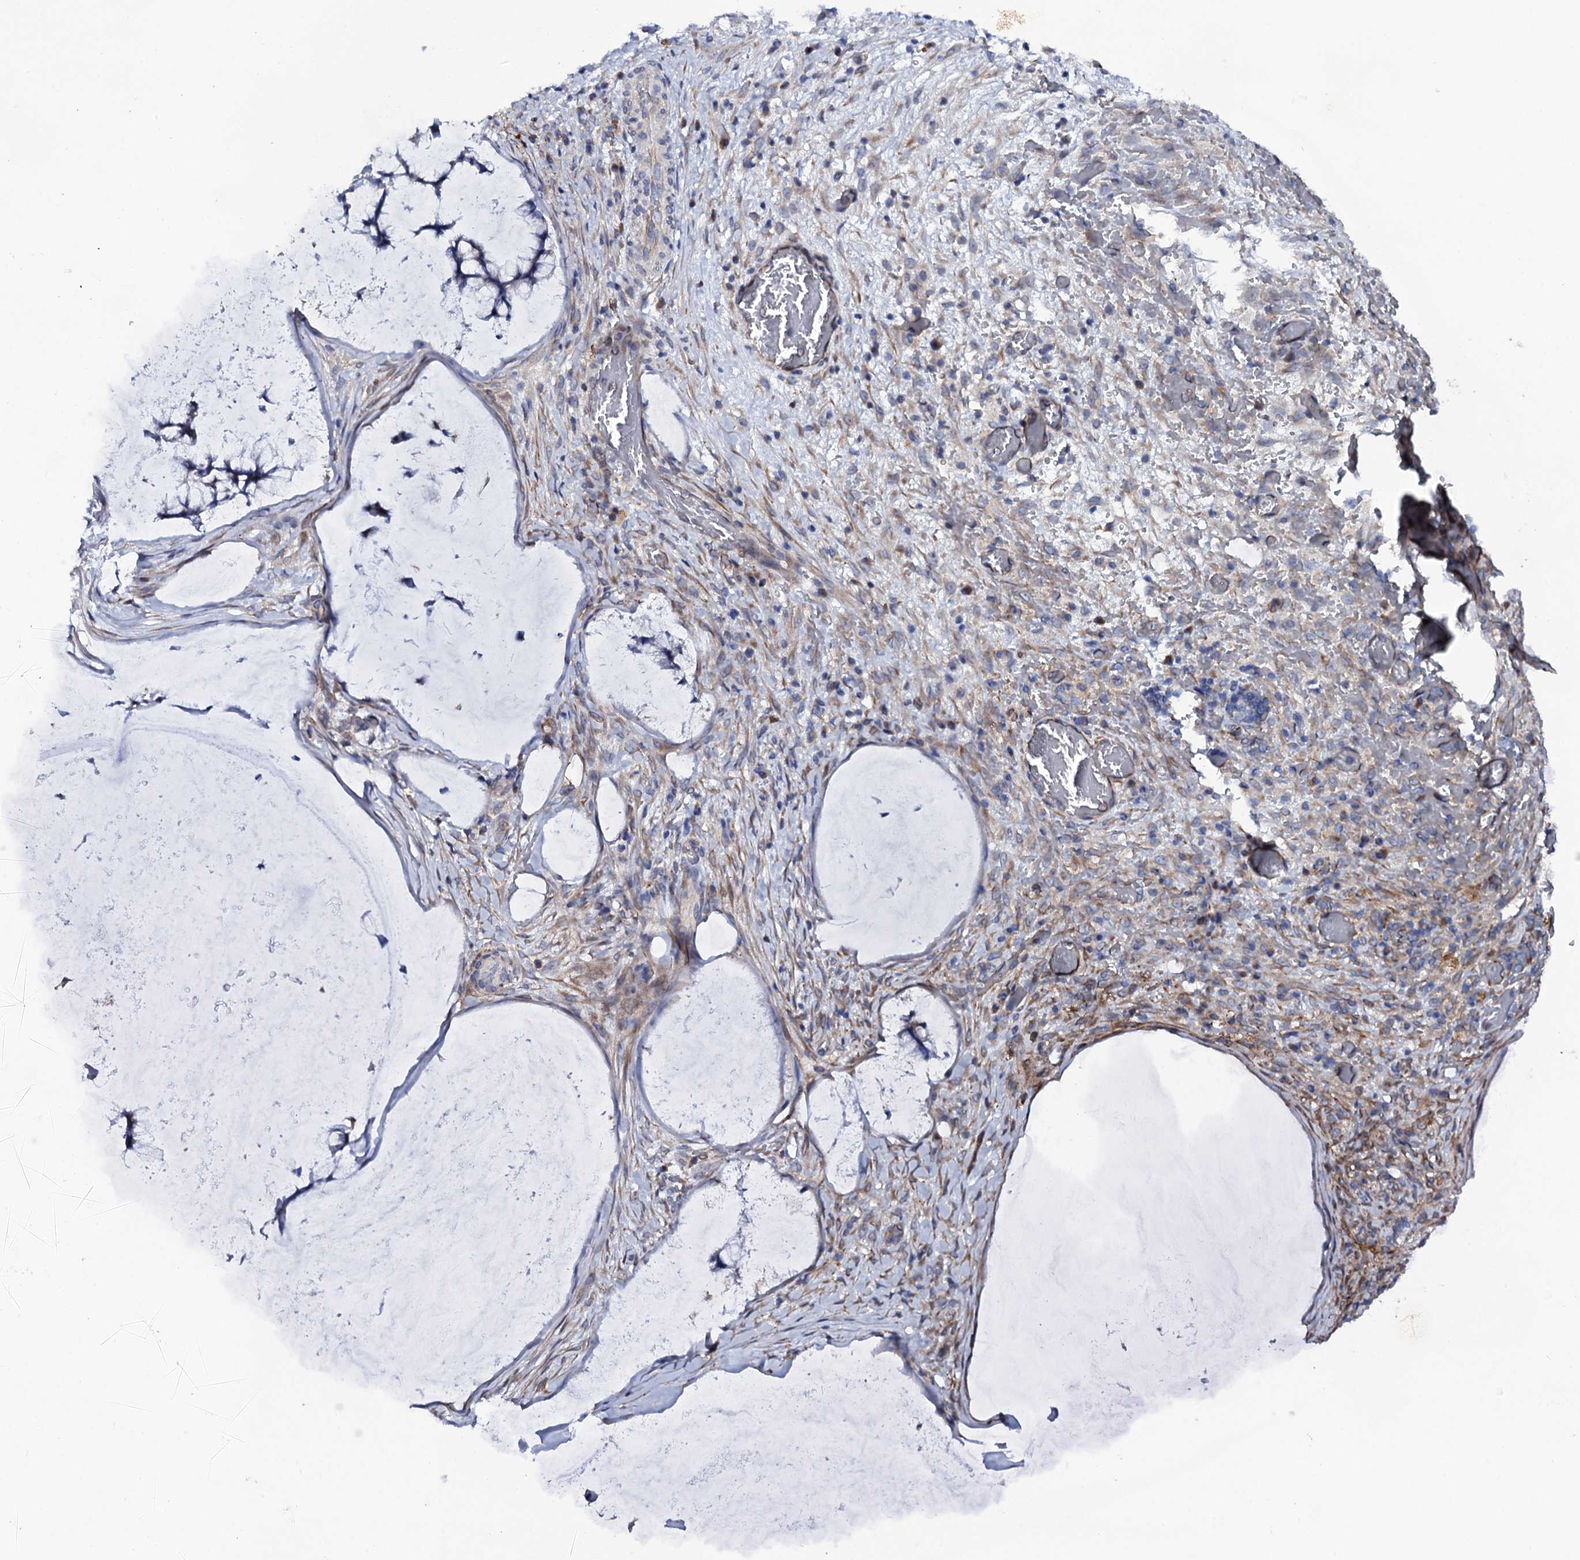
{"staining": {"intensity": "negative", "quantity": "none", "location": "none"}, "tissue": "ovarian cancer", "cell_type": "Tumor cells", "image_type": "cancer", "snomed": [{"axis": "morphology", "description": "Cystadenocarcinoma, mucinous, NOS"}, {"axis": "topography", "description": "Ovary"}], "caption": "This is a image of IHC staining of ovarian mucinous cystadenocarcinoma, which shows no expression in tumor cells. Nuclei are stained in blue.", "gene": "TTC23", "patient": {"sex": "female", "age": 42}}